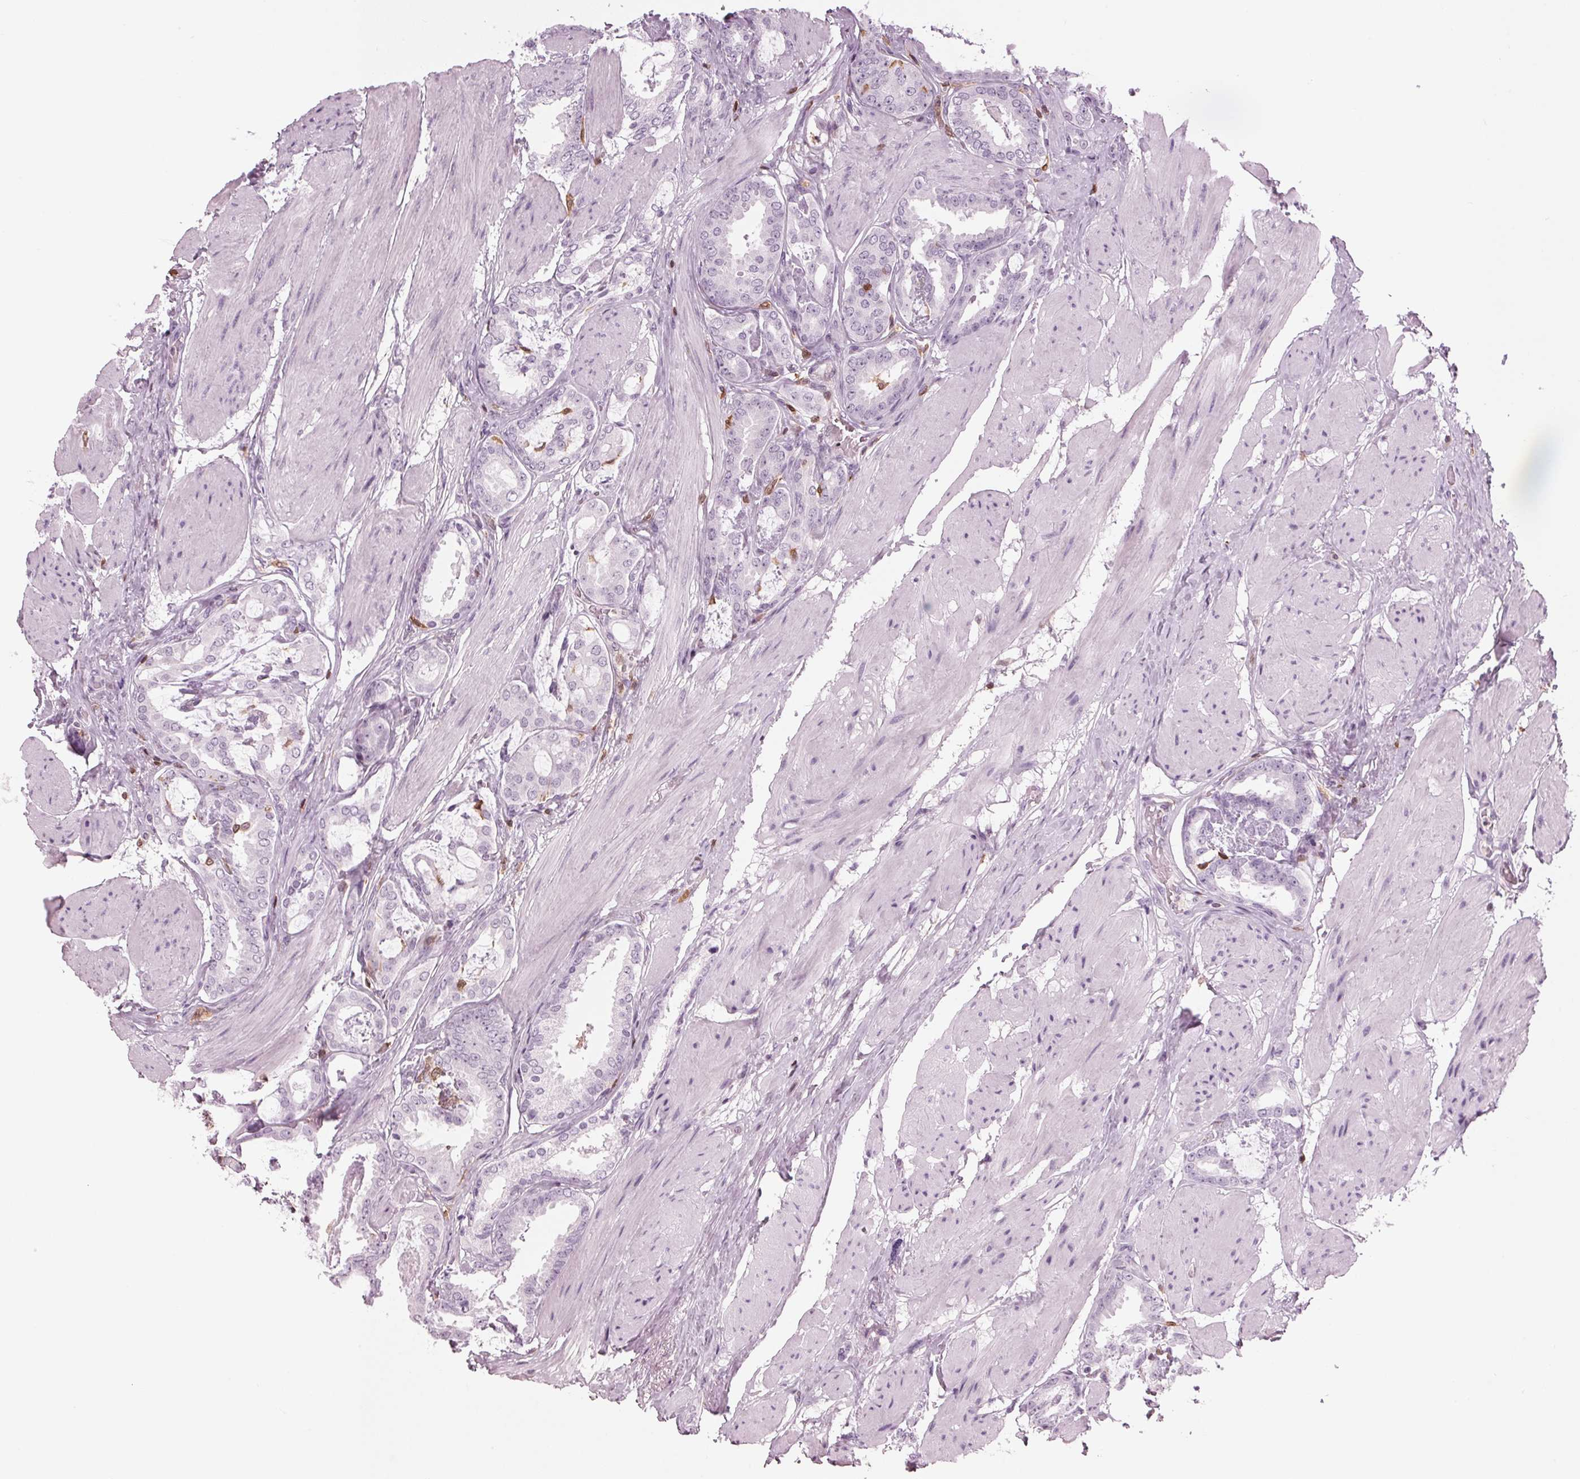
{"staining": {"intensity": "negative", "quantity": "none", "location": "none"}, "tissue": "prostate cancer", "cell_type": "Tumor cells", "image_type": "cancer", "snomed": [{"axis": "morphology", "description": "Adenocarcinoma, High grade"}, {"axis": "topography", "description": "Prostate"}], "caption": "This is a photomicrograph of immunohistochemistry (IHC) staining of prostate high-grade adenocarcinoma, which shows no expression in tumor cells.", "gene": "BTLA", "patient": {"sex": "male", "age": 63}}